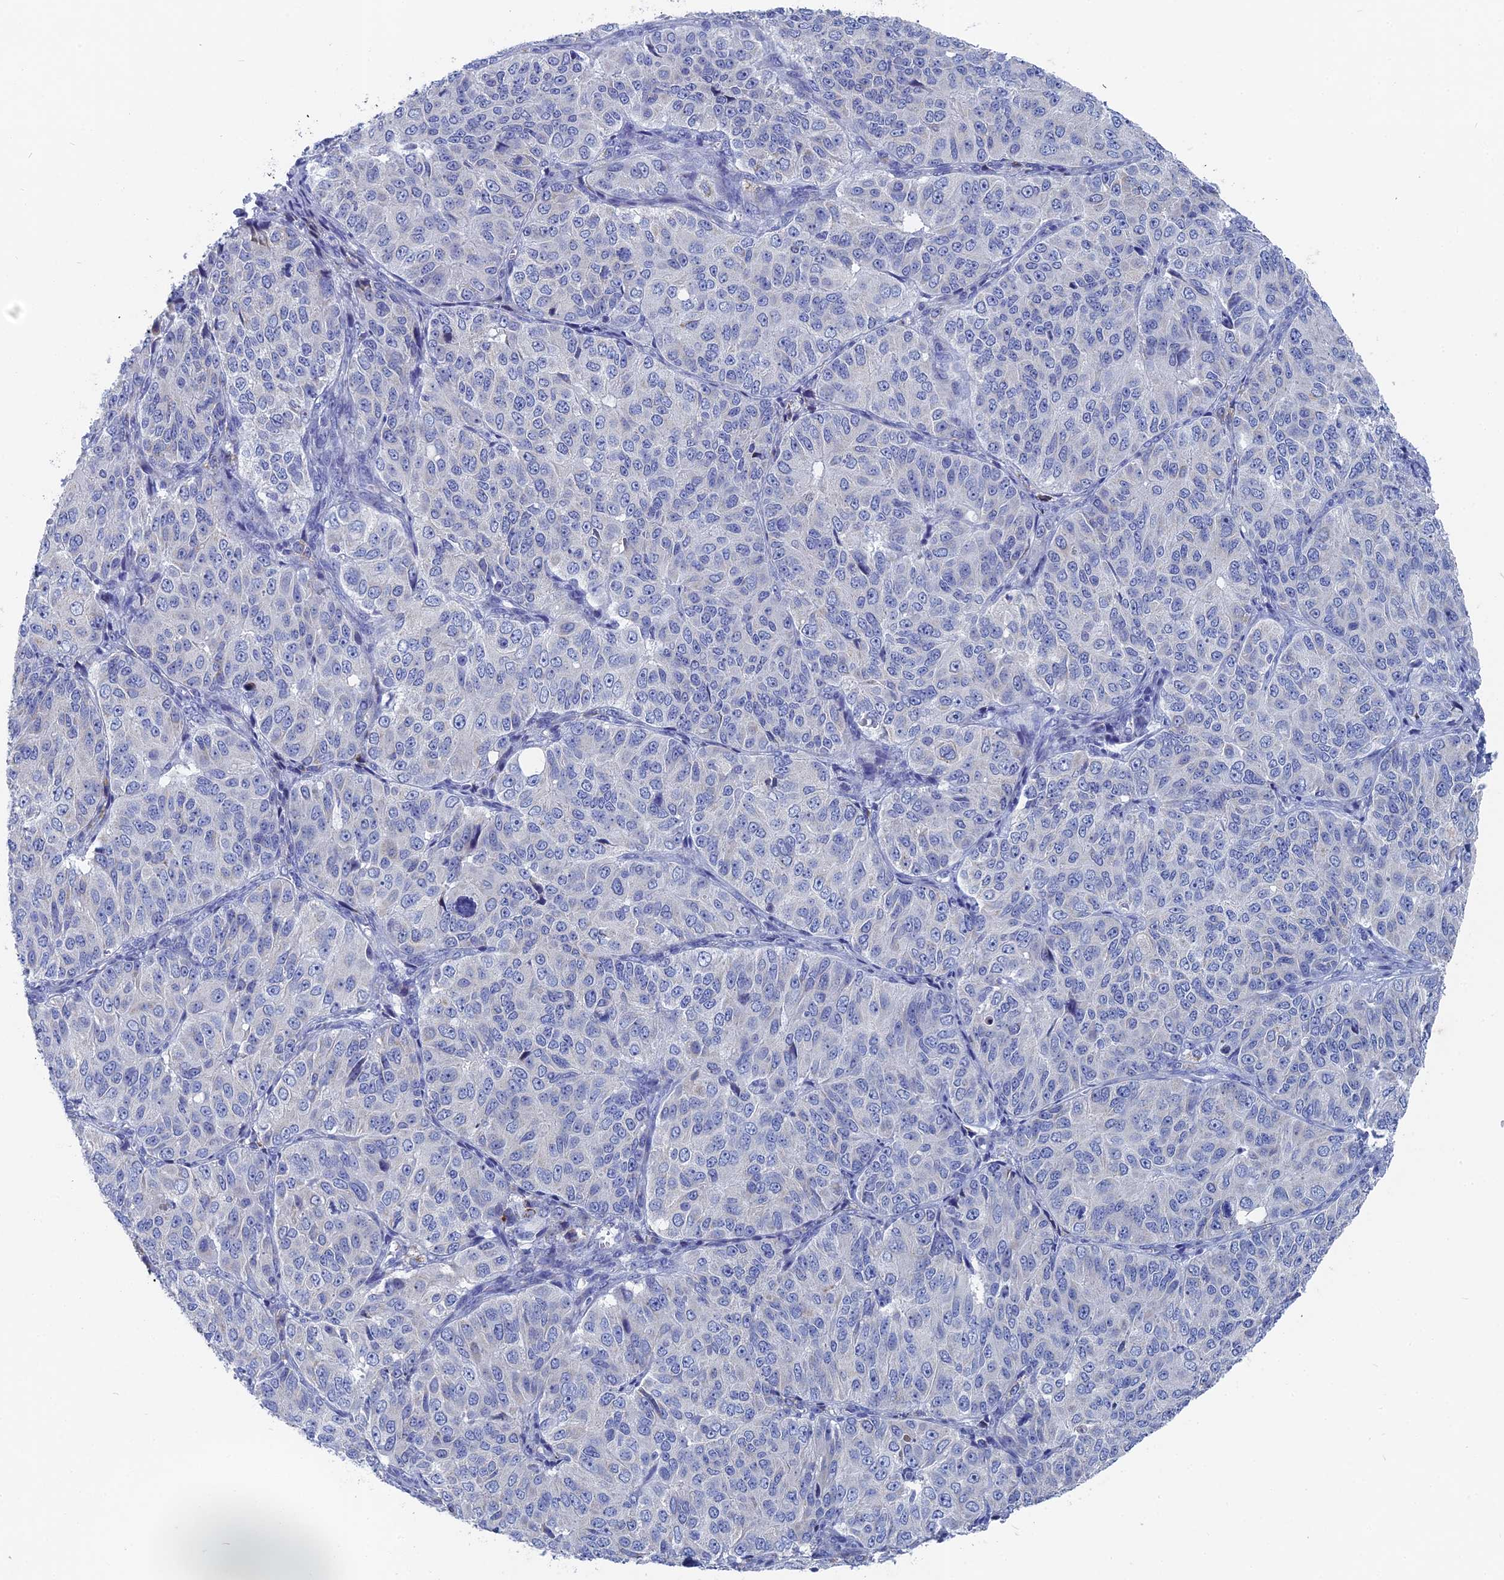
{"staining": {"intensity": "negative", "quantity": "none", "location": "none"}, "tissue": "ovarian cancer", "cell_type": "Tumor cells", "image_type": "cancer", "snomed": [{"axis": "morphology", "description": "Carcinoma, endometroid"}, {"axis": "topography", "description": "Ovary"}], "caption": "The image exhibits no significant expression in tumor cells of ovarian cancer.", "gene": "HIGD1A", "patient": {"sex": "female", "age": 51}}